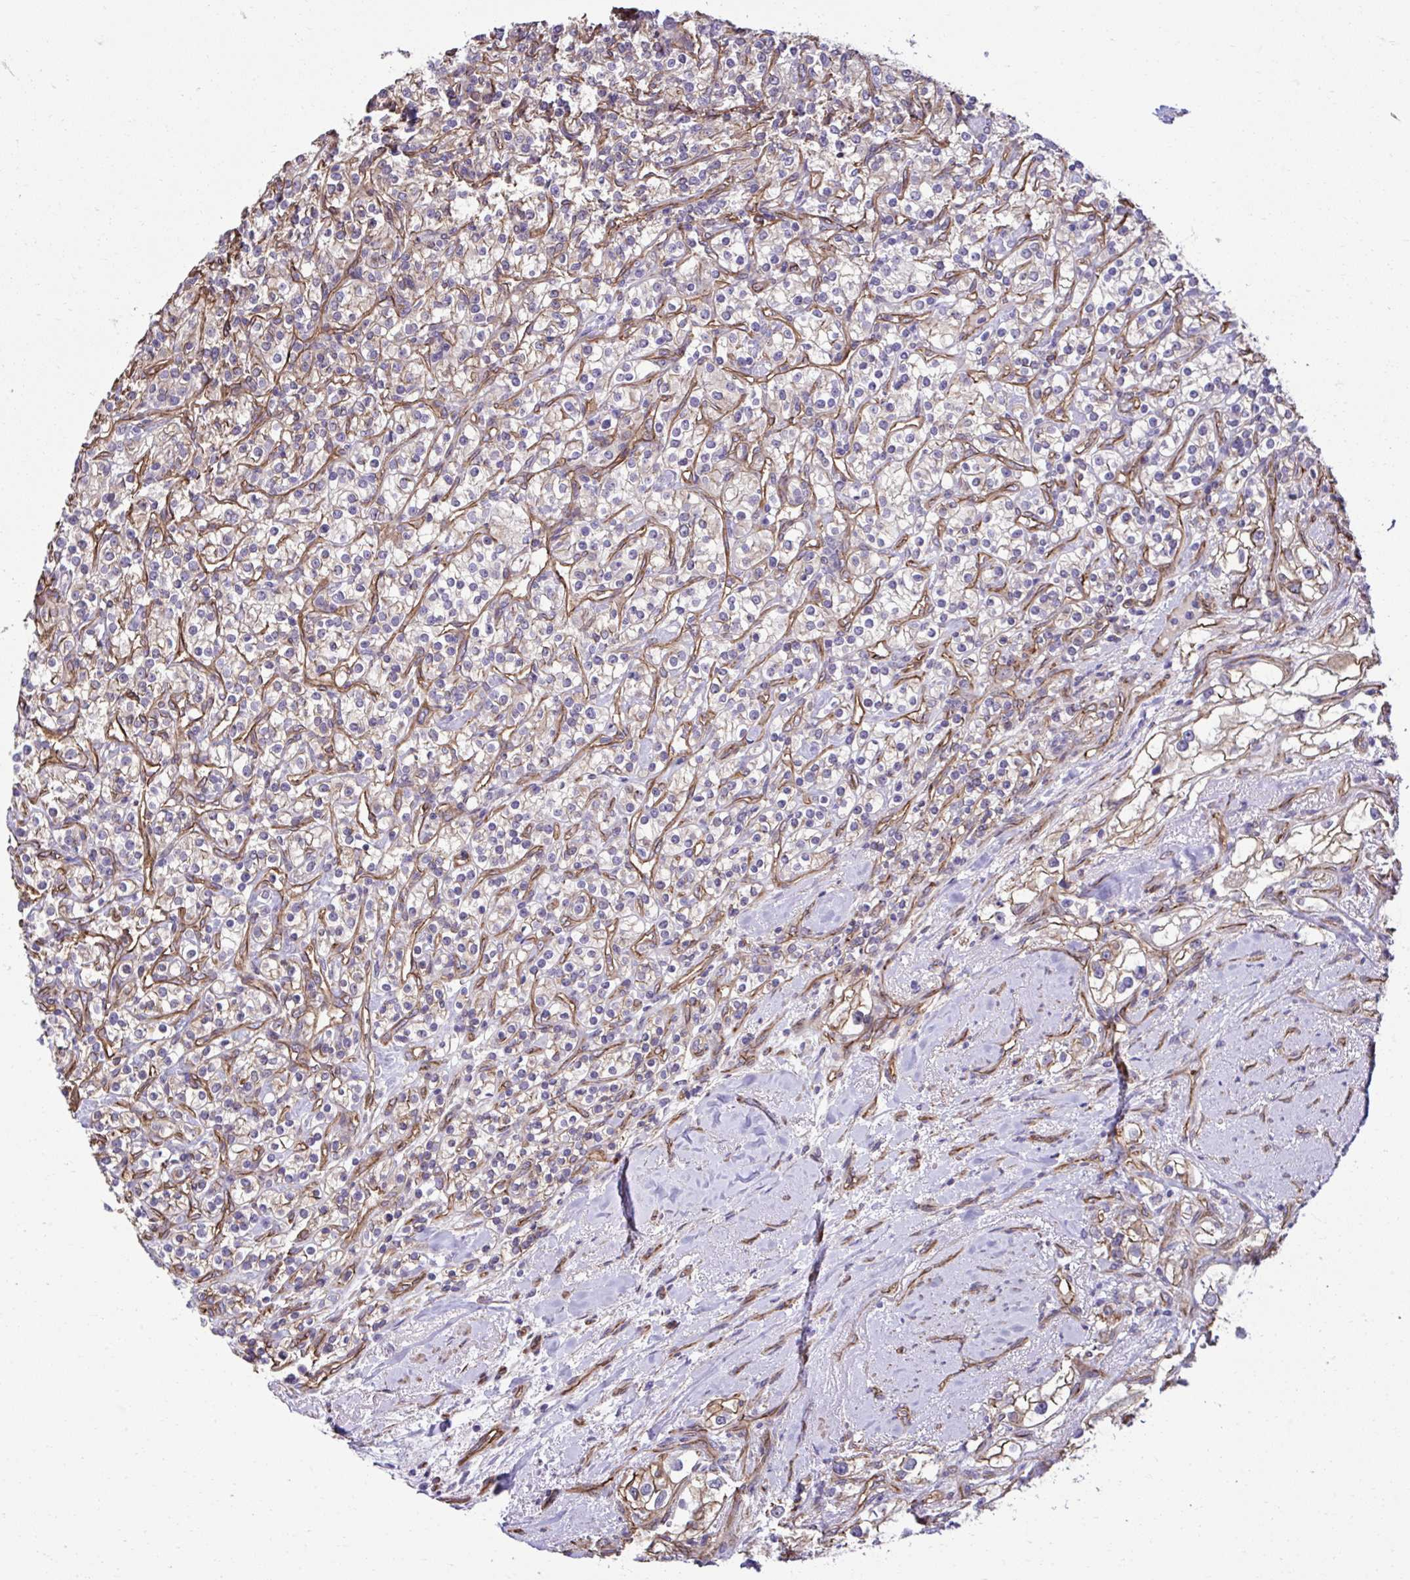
{"staining": {"intensity": "weak", "quantity": "<25%", "location": "cytoplasmic/membranous"}, "tissue": "renal cancer", "cell_type": "Tumor cells", "image_type": "cancer", "snomed": [{"axis": "morphology", "description": "Adenocarcinoma, NOS"}, {"axis": "topography", "description": "Kidney"}], "caption": "Immunohistochemistry image of human renal adenocarcinoma stained for a protein (brown), which shows no positivity in tumor cells.", "gene": "TRIM52", "patient": {"sex": "male", "age": 77}}